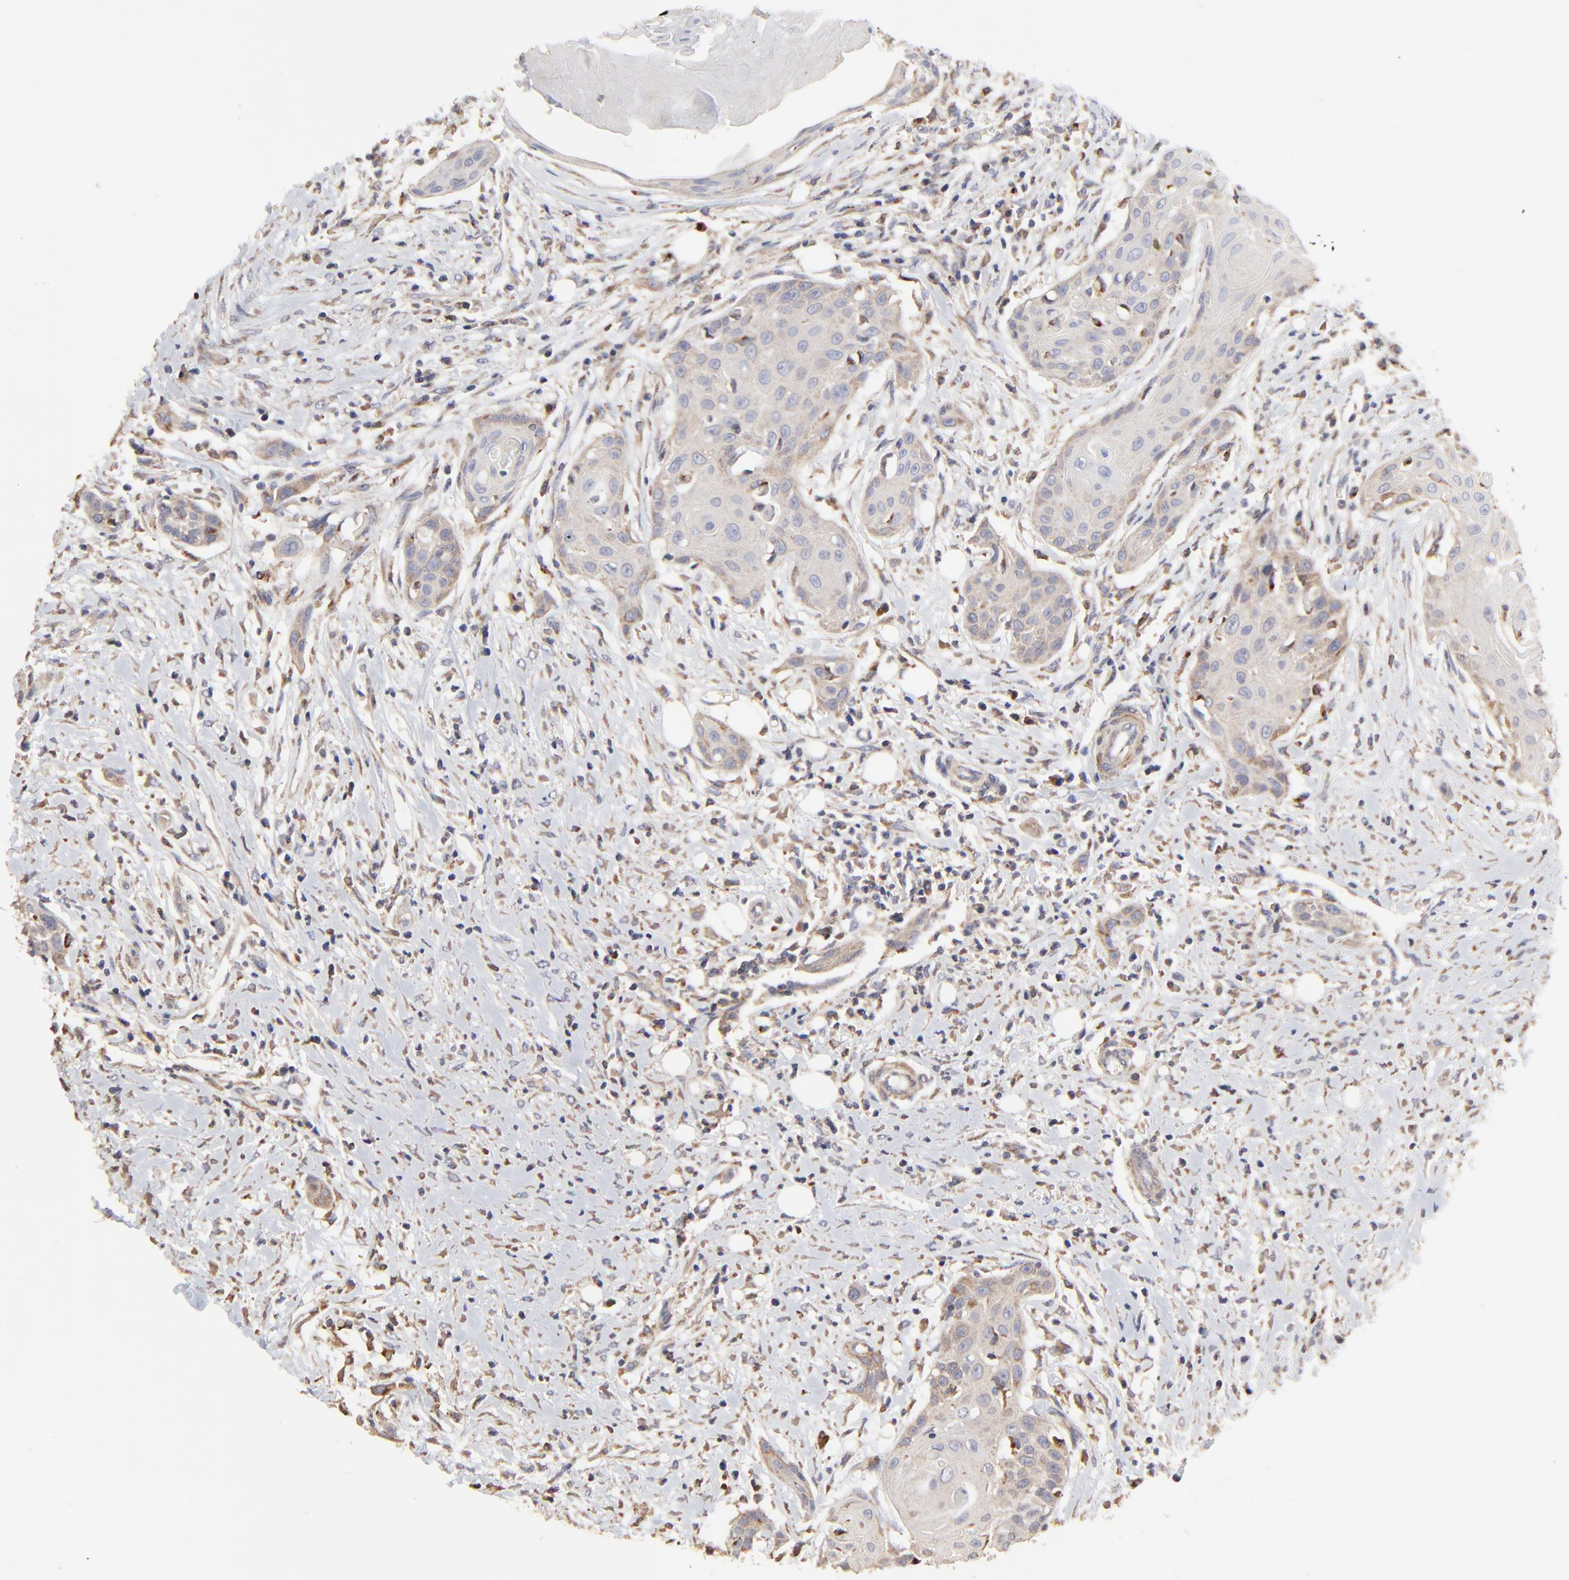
{"staining": {"intensity": "weak", "quantity": "<25%", "location": "cytoplasmic/membranous"}, "tissue": "head and neck cancer", "cell_type": "Tumor cells", "image_type": "cancer", "snomed": [{"axis": "morphology", "description": "Squamous cell carcinoma, NOS"}, {"axis": "morphology", "description": "Squamous cell carcinoma, metastatic, NOS"}, {"axis": "topography", "description": "Lymph node"}, {"axis": "topography", "description": "Salivary gland"}, {"axis": "topography", "description": "Head-Neck"}], "caption": "There is no significant expression in tumor cells of head and neck cancer.", "gene": "ELP2", "patient": {"sex": "female", "age": 74}}